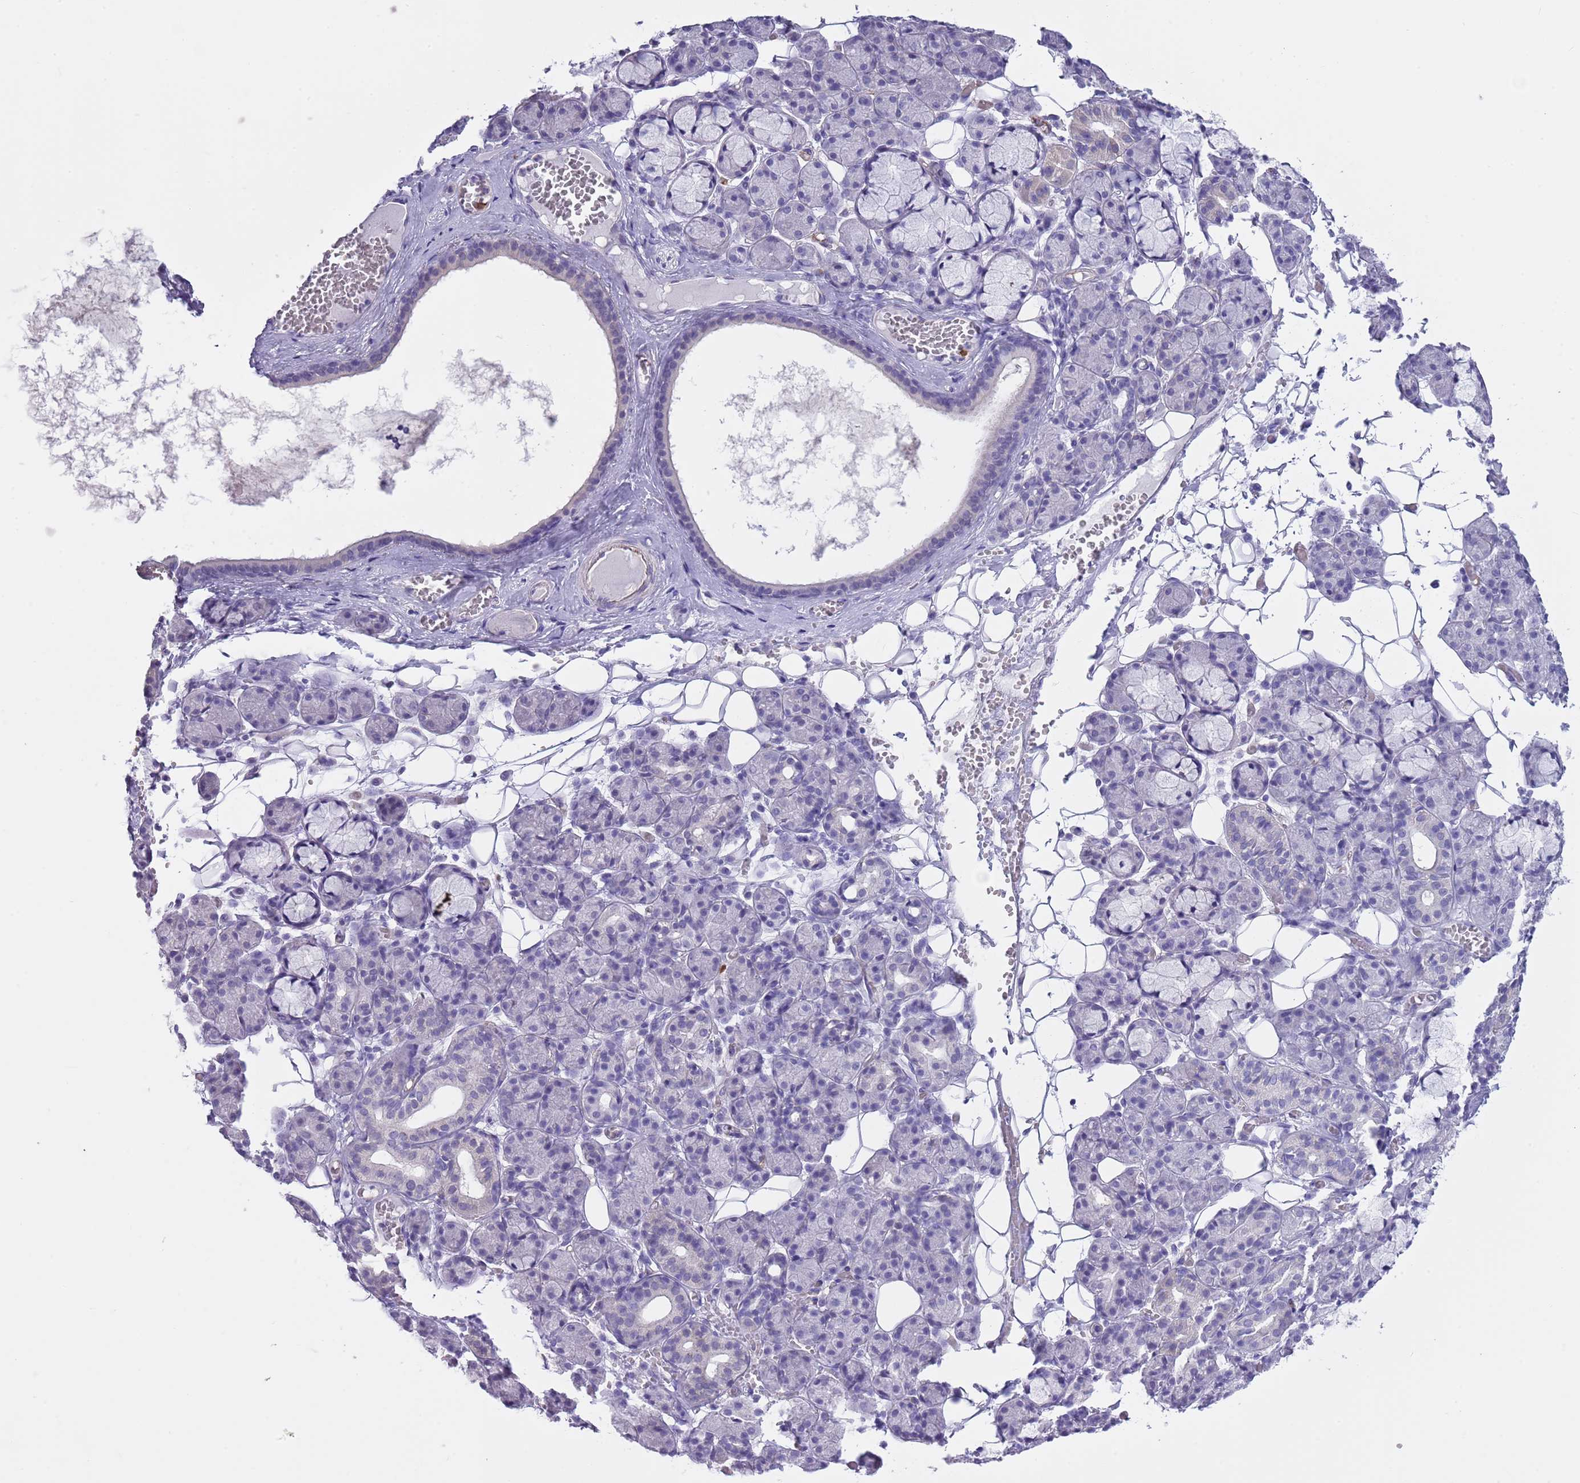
{"staining": {"intensity": "negative", "quantity": "none", "location": "none"}, "tissue": "salivary gland", "cell_type": "Glandular cells", "image_type": "normal", "snomed": [{"axis": "morphology", "description": "Normal tissue, NOS"}, {"axis": "topography", "description": "Salivary gland"}], "caption": "Immunohistochemistry (IHC) micrograph of benign salivary gland: human salivary gland stained with DAB shows no significant protein positivity in glandular cells.", "gene": "TSGA13", "patient": {"sex": "male", "age": 63}}